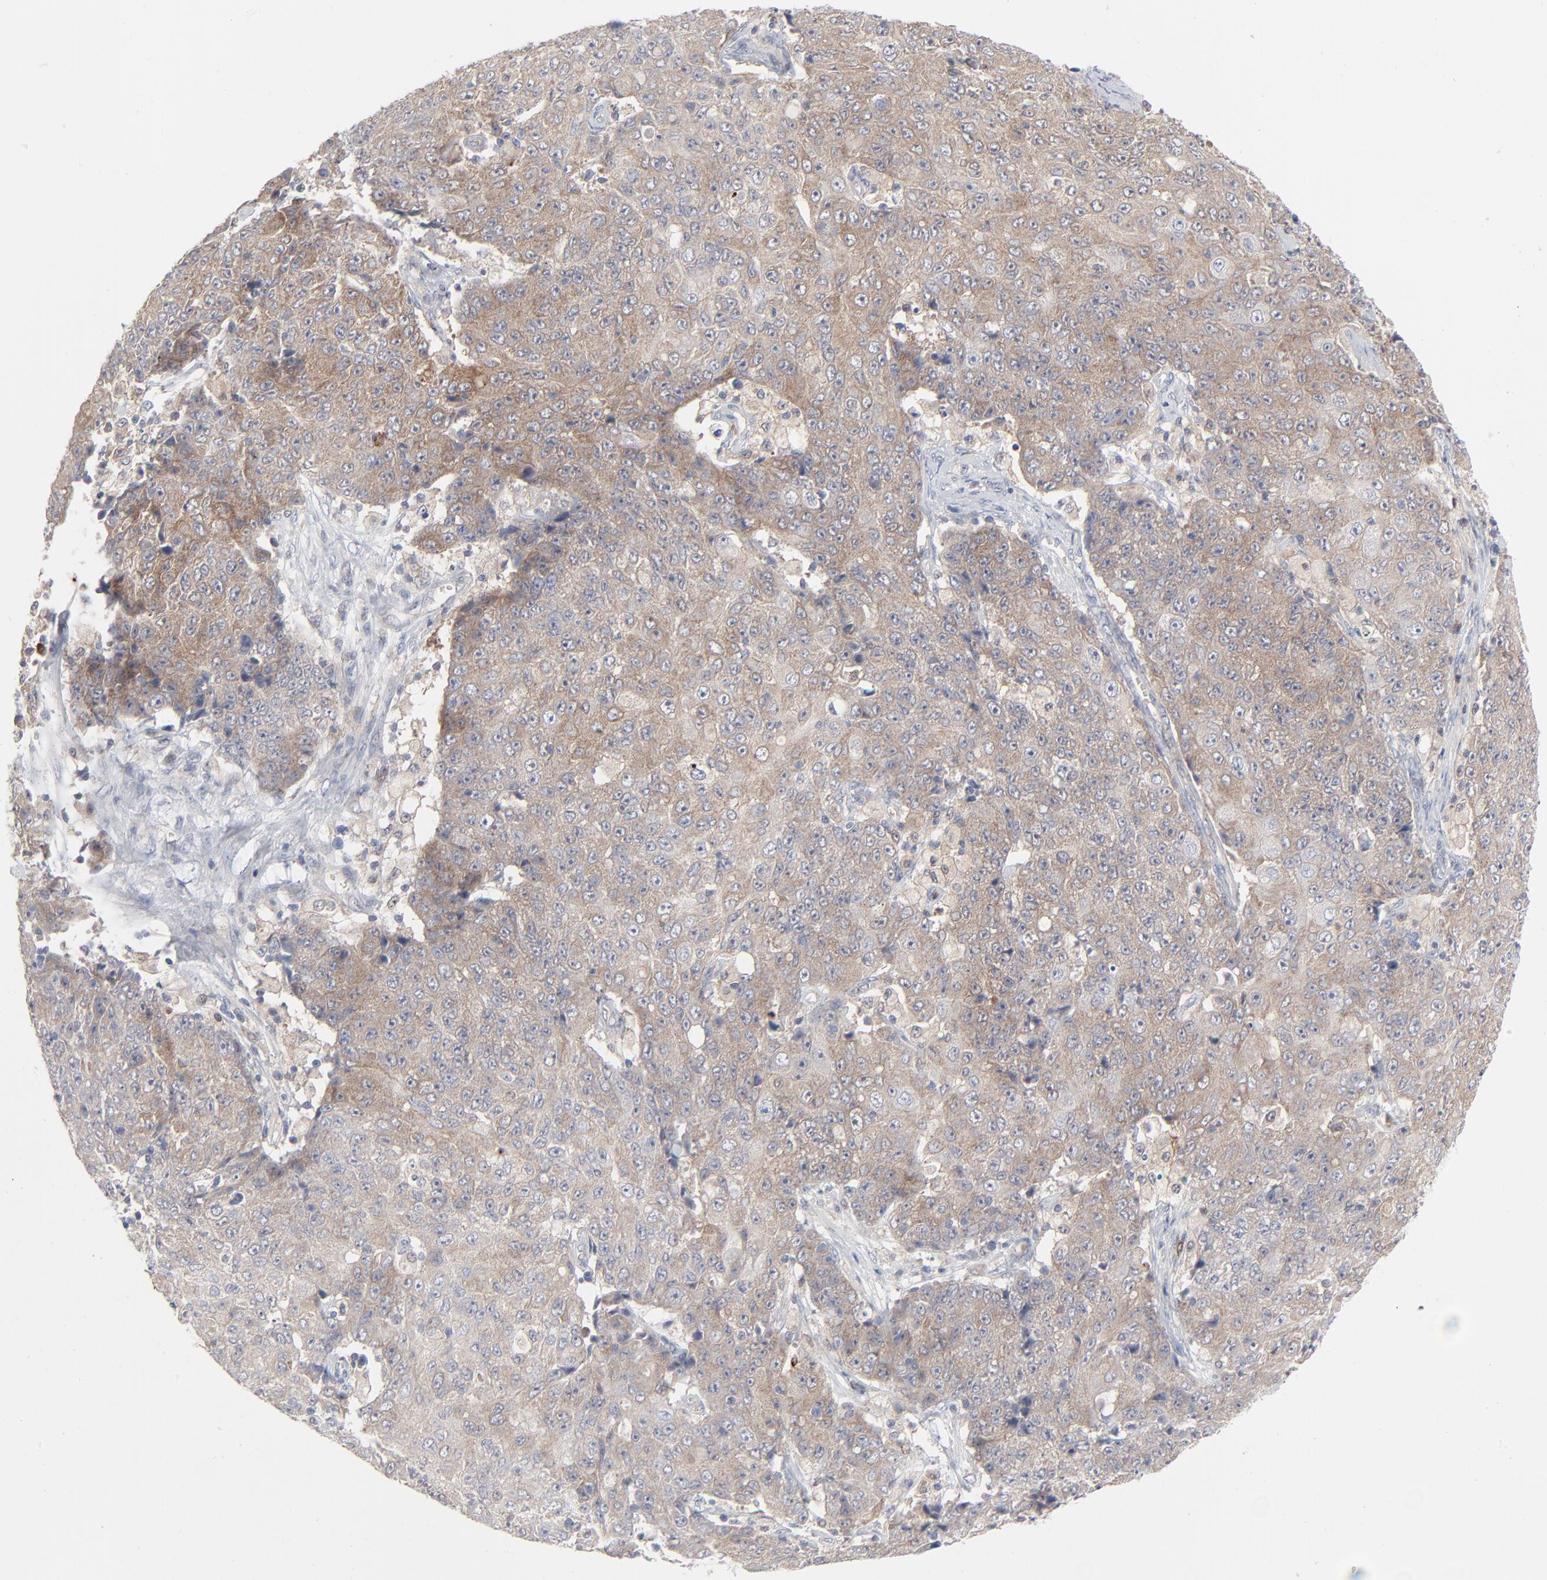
{"staining": {"intensity": "weak", "quantity": "25%-75%", "location": "cytoplasmic/membranous"}, "tissue": "ovarian cancer", "cell_type": "Tumor cells", "image_type": "cancer", "snomed": [{"axis": "morphology", "description": "Carcinoma, endometroid"}, {"axis": "topography", "description": "Ovary"}], "caption": "Immunohistochemistry histopathology image of neoplastic tissue: human ovarian endometroid carcinoma stained using immunohistochemistry shows low levels of weak protein expression localized specifically in the cytoplasmic/membranous of tumor cells, appearing as a cytoplasmic/membranous brown color.", "gene": "BID", "patient": {"sex": "female", "age": 42}}